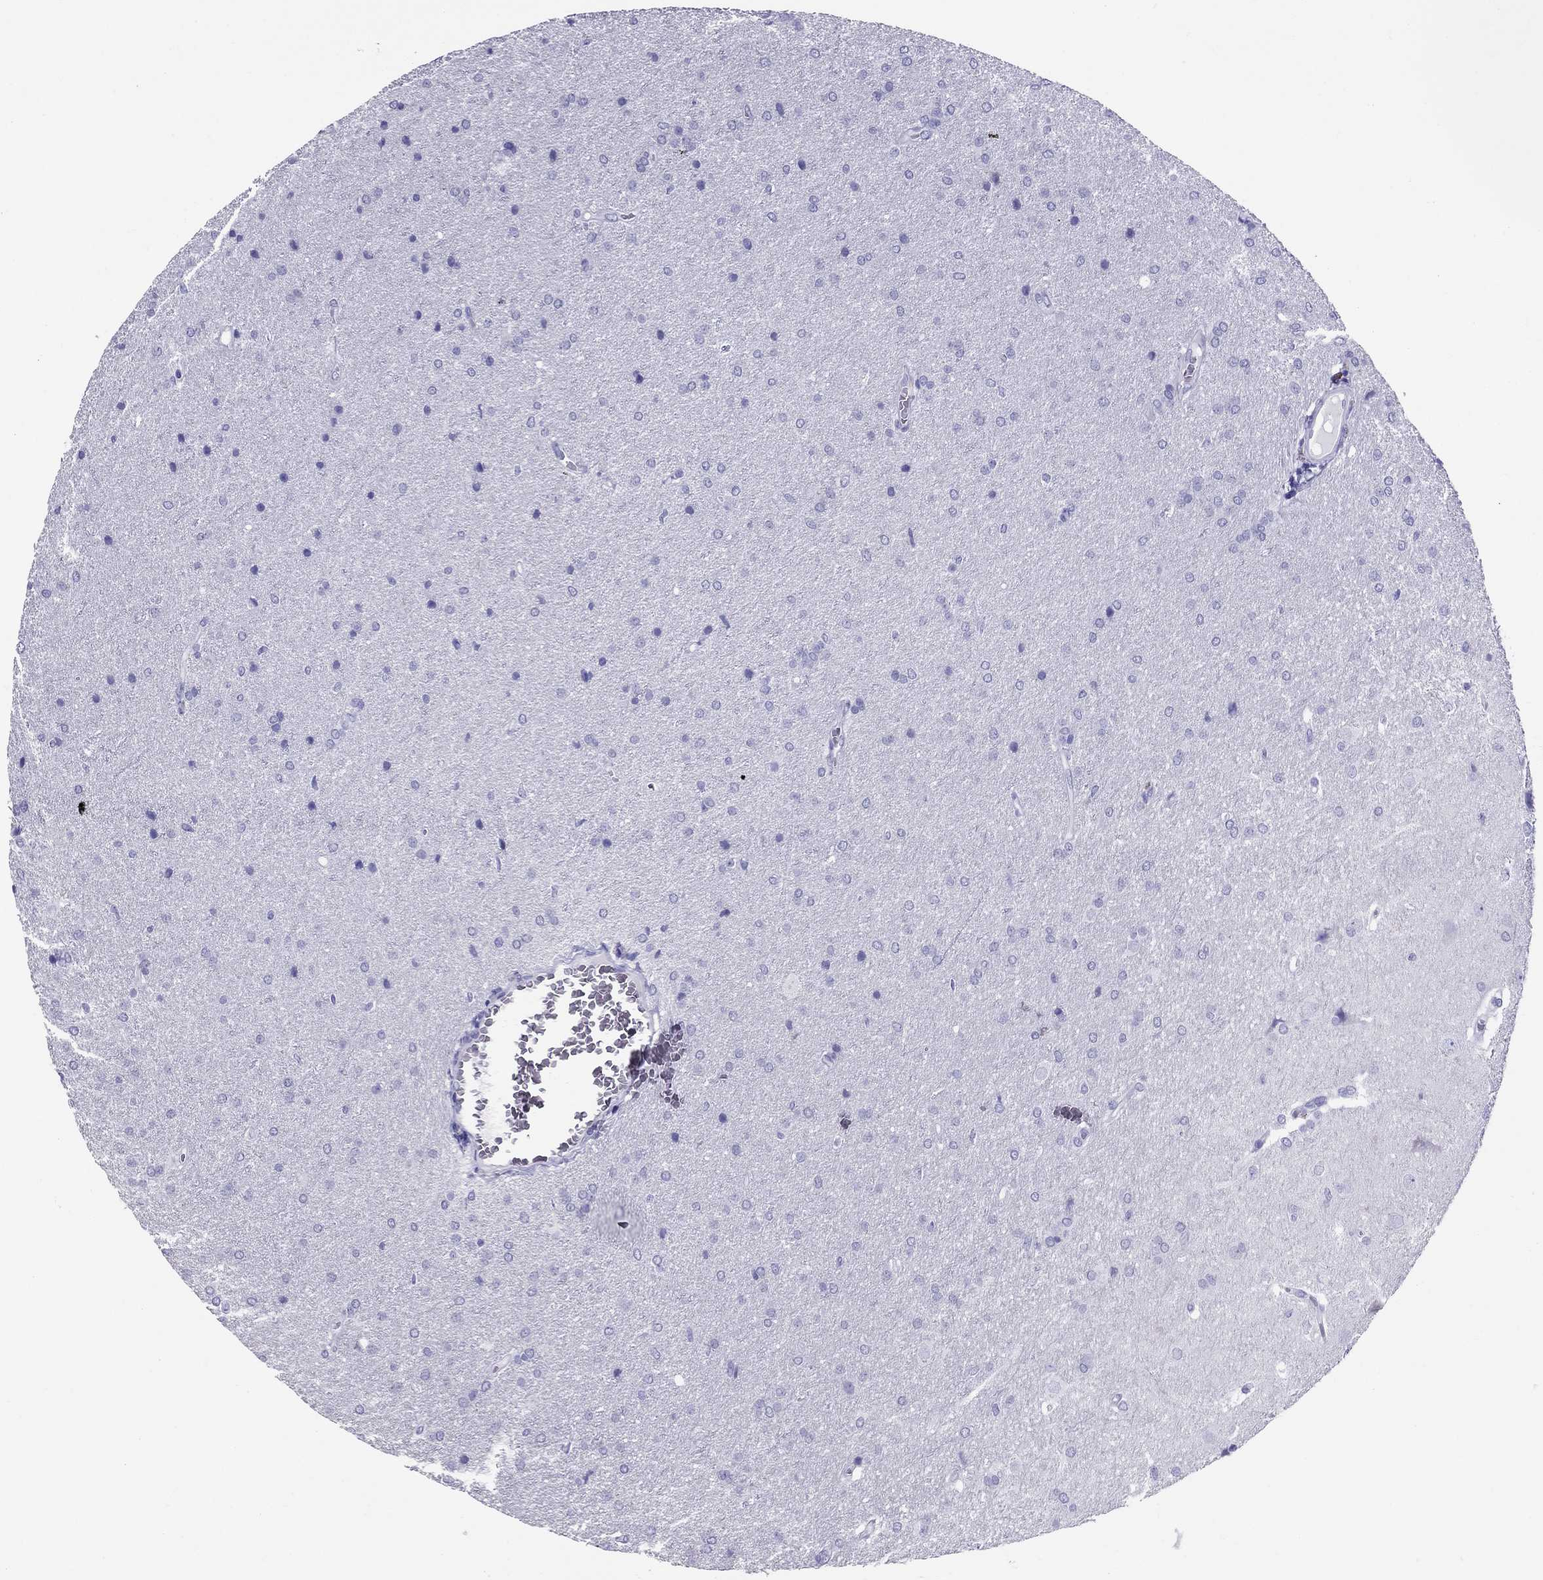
{"staining": {"intensity": "negative", "quantity": "none", "location": "none"}, "tissue": "glioma", "cell_type": "Tumor cells", "image_type": "cancer", "snomed": [{"axis": "morphology", "description": "Glioma, malignant, Low grade"}, {"axis": "topography", "description": "Brain"}], "caption": "A high-resolution micrograph shows IHC staining of glioma, which exhibits no significant staining in tumor cells.", "gene": "AVPR1B", "patient": {"sex": "female", "age": 32}}